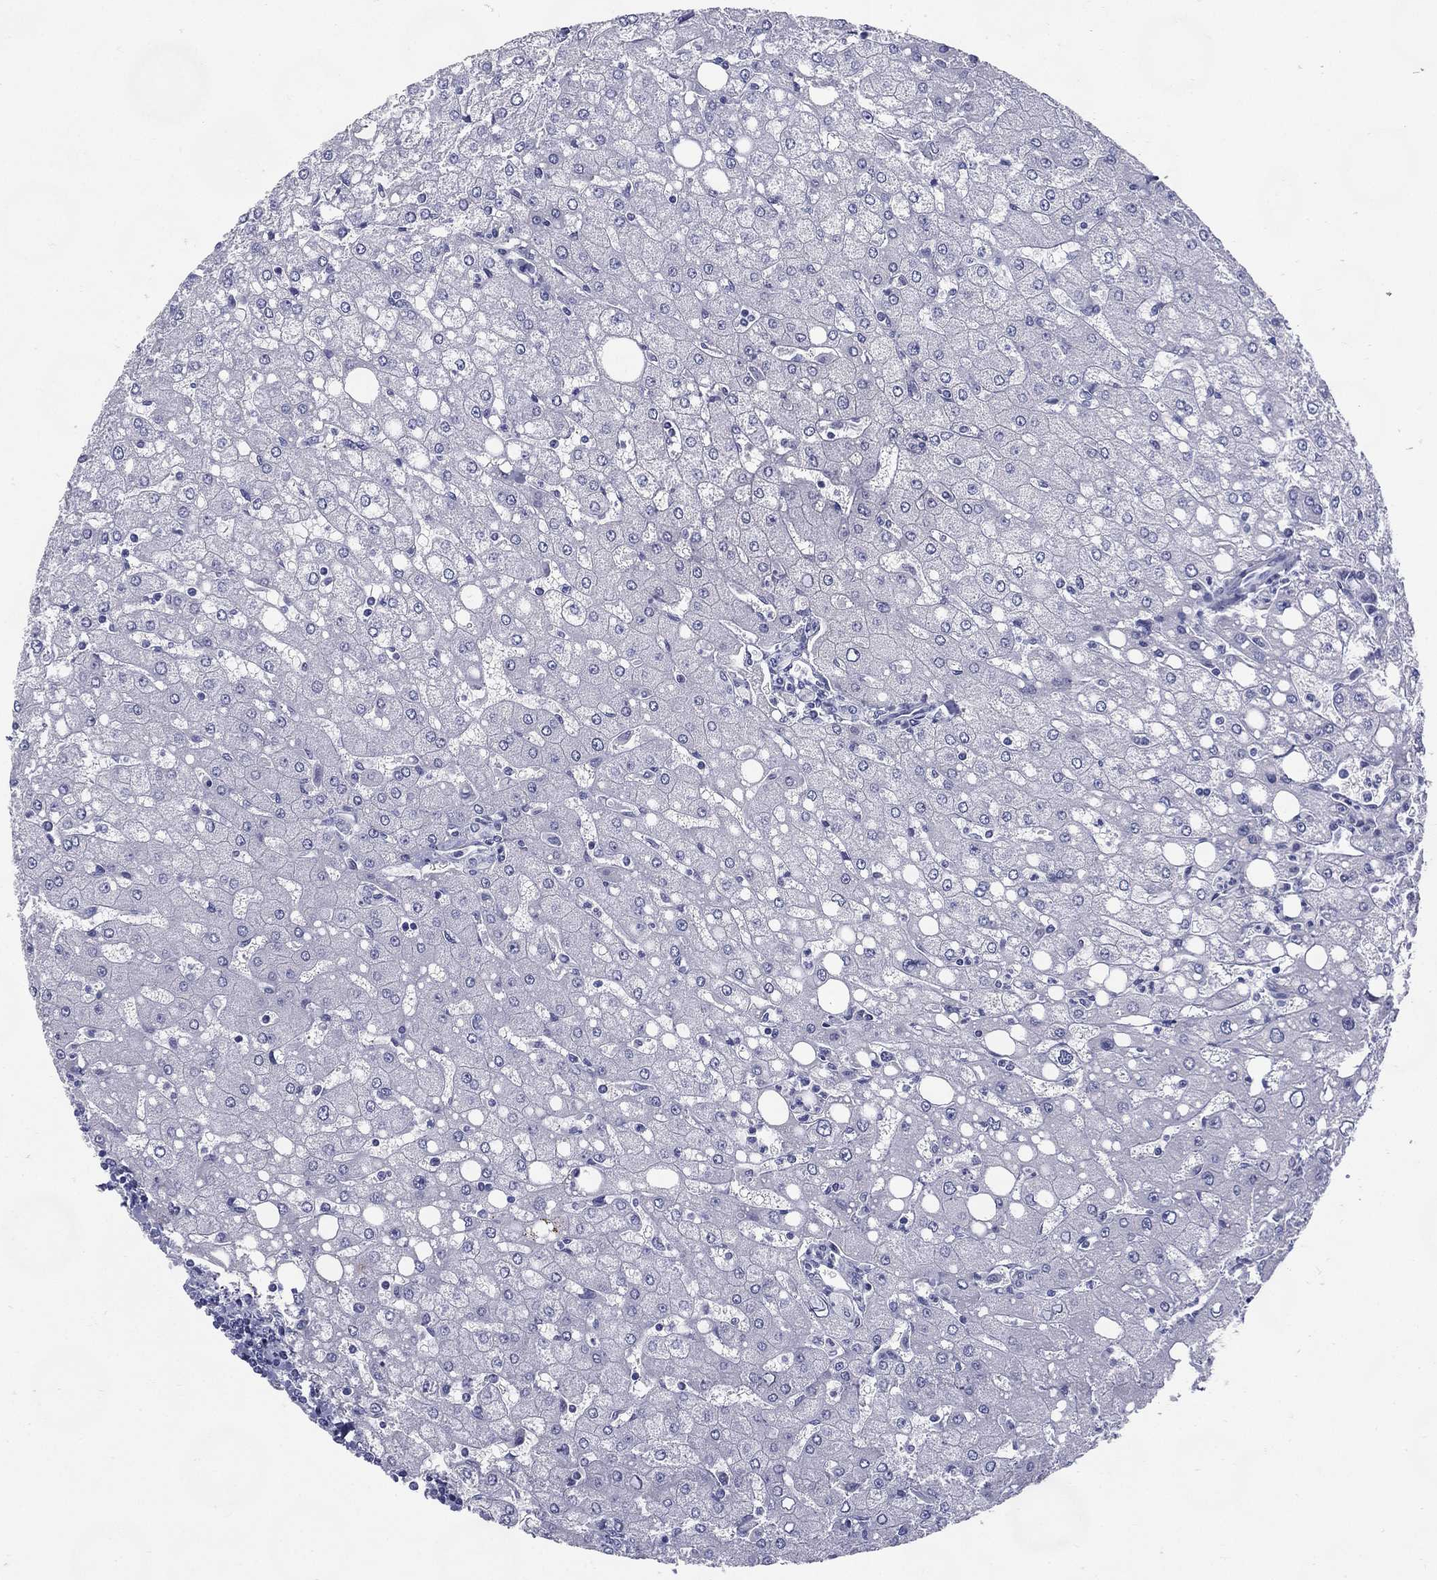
{"staining": {"intensity": "negative", "quantity": "none", "location": "none"}, "tissue": "liver", "cell_type": "Cholangiocytes", "image_type": "normal", "snomed": [{"axis": "morphology", "description": "Normal tissue, NOS"}, {"axis": "topography", "description": "Liver"}], "caption": "Immunohistochemistry (IHC) of benign liver shows no staining in cholangiocytes. Brightfield microscopy of immunohistochemistry stained with DAB (3,3'-diaminobenzidine) (brown) and hematoxylin (blue), captured at high magnification.", "gene": "KIF2C", "patient": {"sex": "female", "age": 53}}